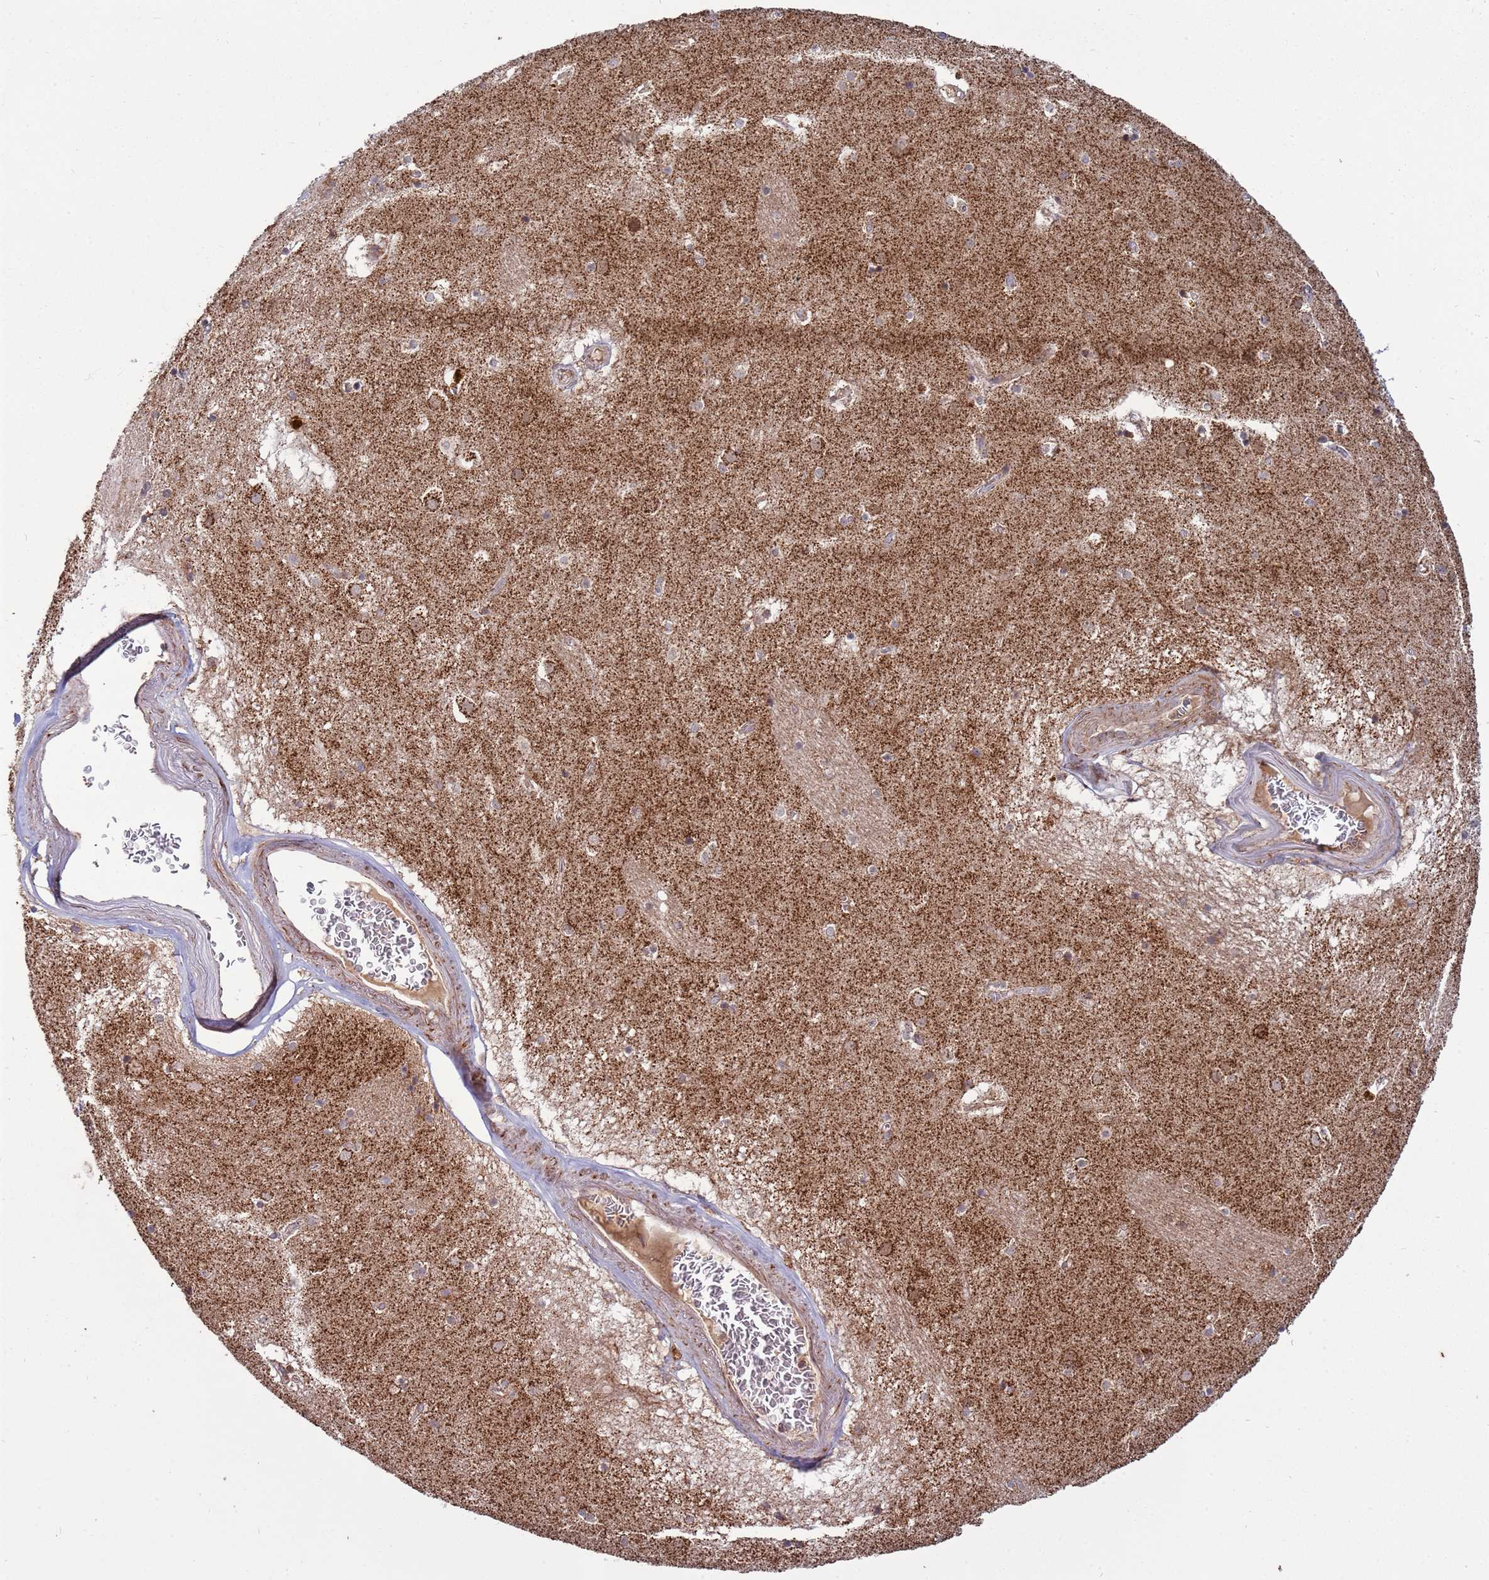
{"staining": {"intensity": "weak", "quantity": "<25%", "location": "cytoplasmic/membranous"}, "tissue": "caudate", "cell_type": "Glial cells", "image_type": "normal", "snomed": [{"axis": "morphology", "description": "Normal tissue, NOS"}, {"axis": "topography", "description": "Lateral ventricle wall"}], "caption": "A photomicrograph of caudate stained for a protein demonstrates no brown staining in glial cells. (DAB (3,3'-diaminobenzidine) immunohistochemistry (IHC) with hematoxylin counter stain).", "gene": "RCOR2", "patient": {"sex": "male", "age": 70}}